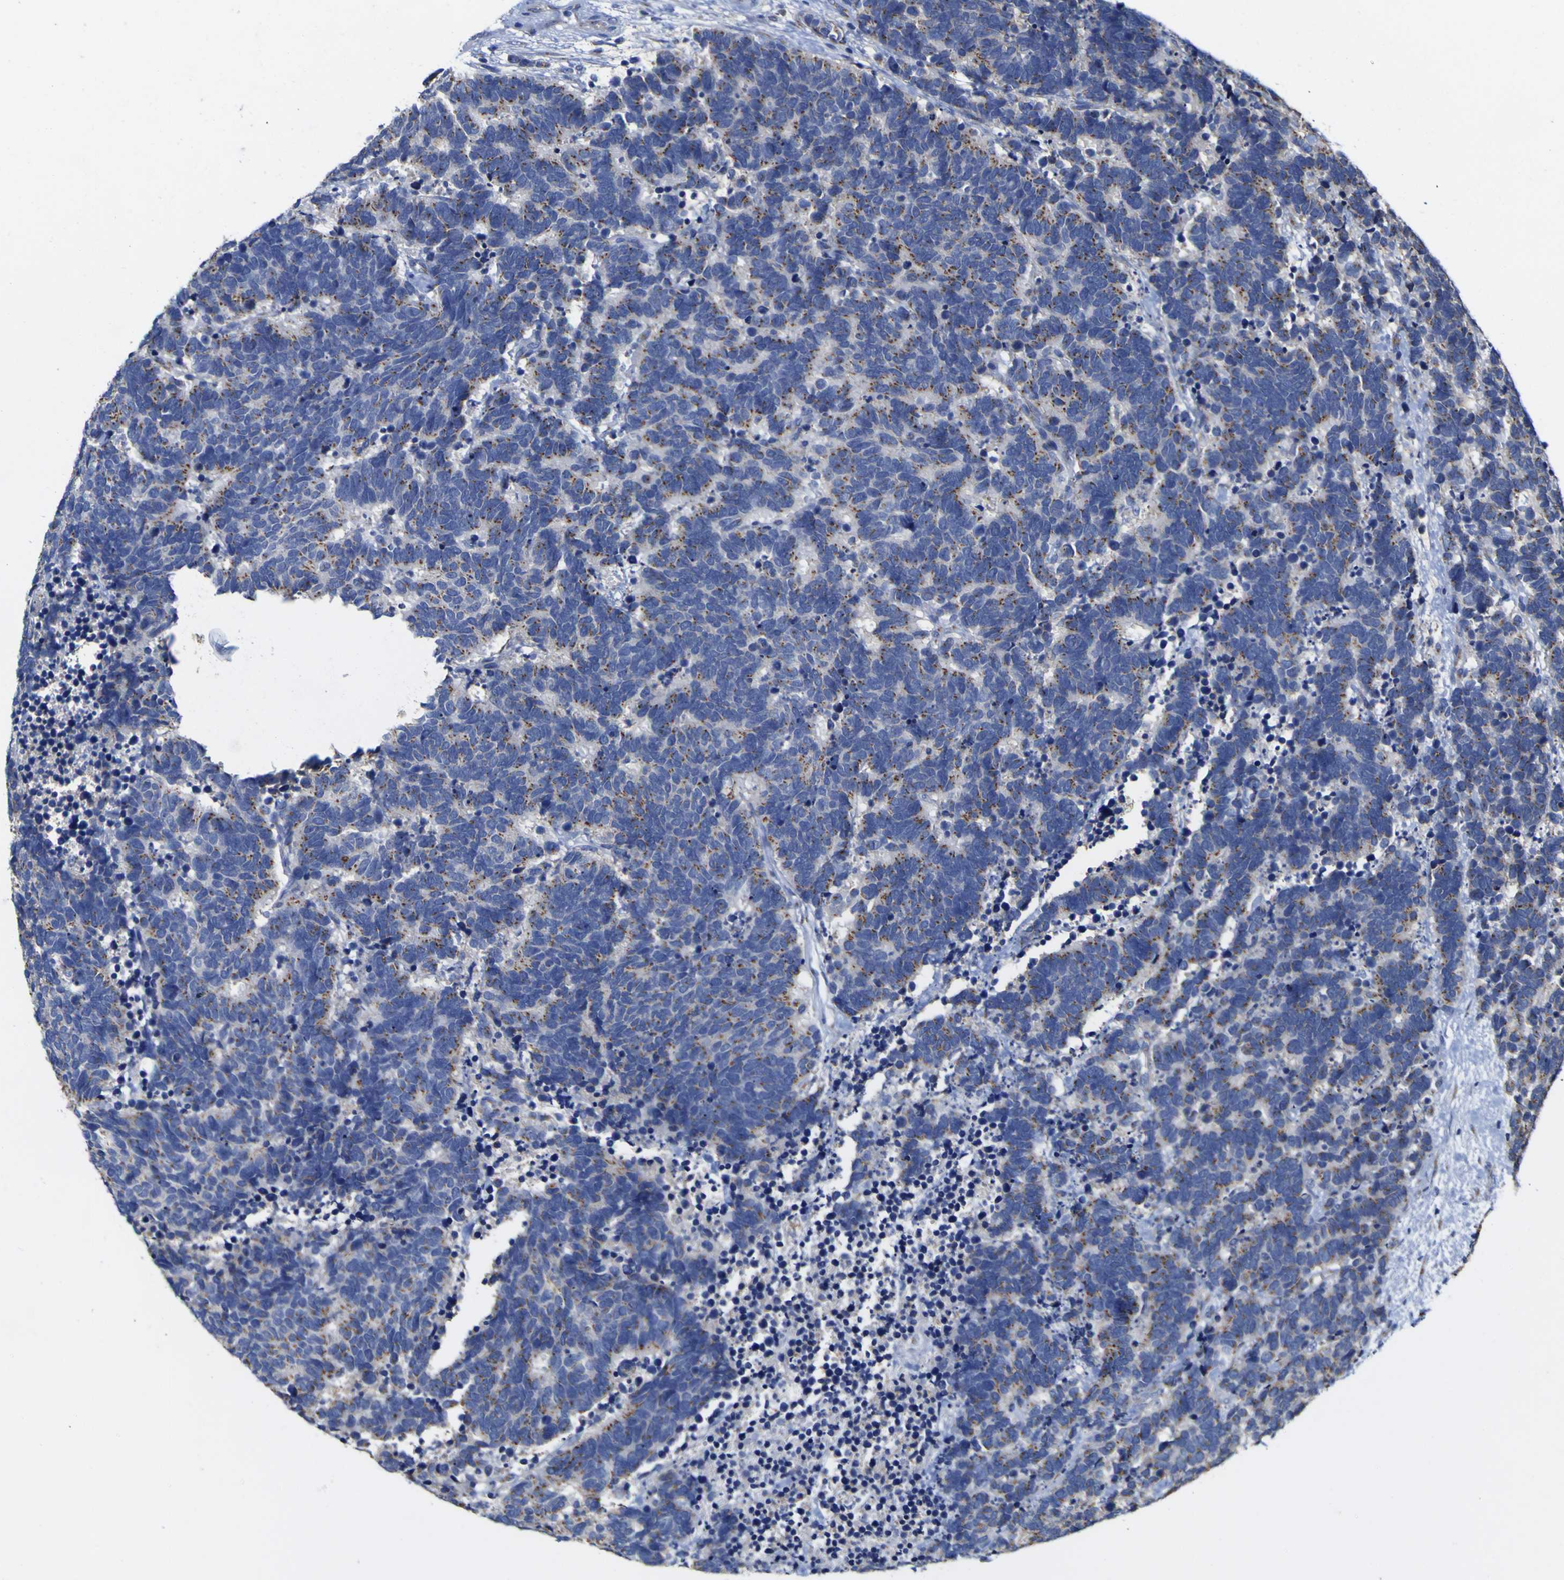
{"staining": {"intensity": "moderate", "quantity": "25%-75%", "location": "cytoplasmic/membranous"}, "tissue": "carcinoid", "cell_type": "Tumor cells", "image_type": "cancer", "snomed": [{"axis": "morphology", "description": "Carcinoma, NOS"}, {"axis": "morphology", "description": "Carcinoid, malignant, NOS"}, {"axis": "topography", "description": "Urinary bladder"}], "caption": "An IHC photomicrograph of tumor tissue is shown. Protein staining in brown highlights moderate cytoplasmic/membranous positivity in carcinoid within tumor cells.", "gene": "GOLM1", "patient": {"sex": "male", "age": 57}}